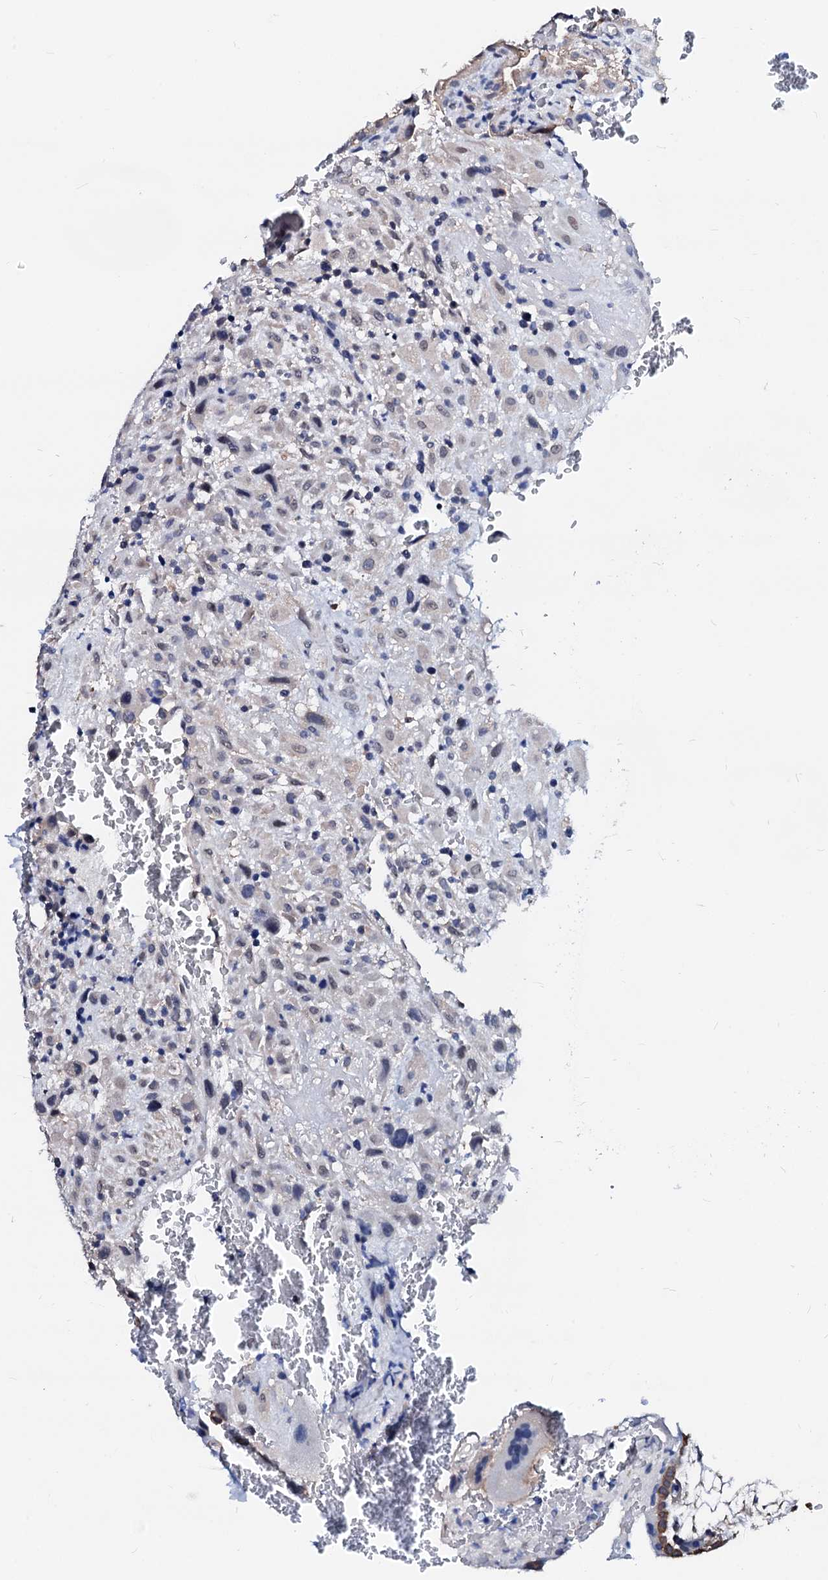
{"staining": {"intensity": "negative", "quantity": "none", "location": "none"}, "tissue": "placenta", "cell_type": "Trophoblastic cells", "image_type": "normal", "snomed": [{"axis": "morphology", "description": "Normal tissue, NOS"}, {"axis": "topography", "description": "Placenta"}], "caption": "DAB (3,3'-diaminobenzidine) immunohistochemical staining of benign human placenta exhibits no significant expression in trophoblastic cells.", "gene": "CSN2", "patient": {"sex": "female", "age": 35}}